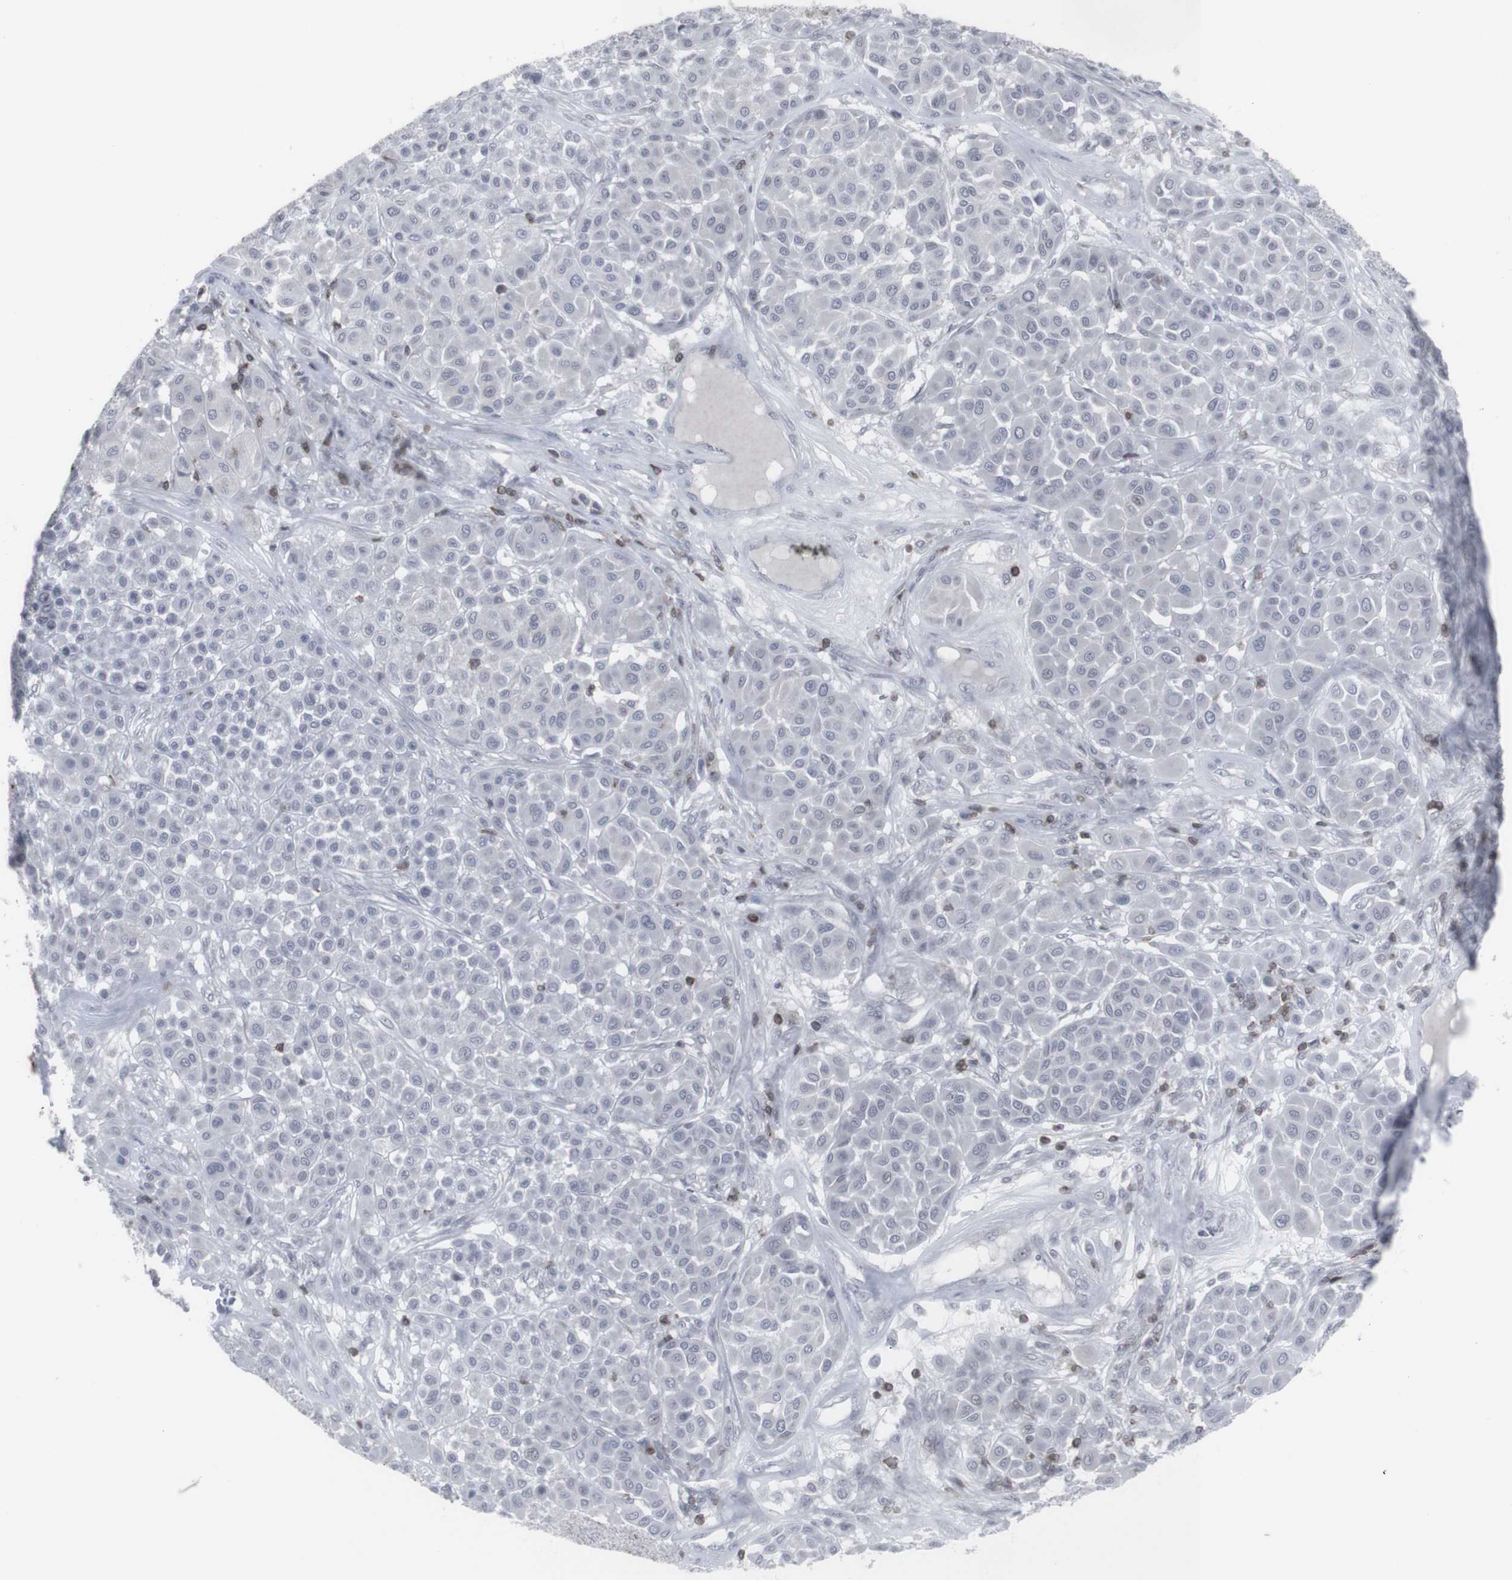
{"staining": {"intensity": "negative", "quantity": "none", "location": "none"}, "tissue": "melanoma", "cell_type": "Tumor cells", "image_type": "cancer", "snomed": [{"axis": "morphology", "description": "Malignant melanoma, Metastatic site"}, {"axis": "topography", "description": "Soft tissue"}], "caption": "A micrograph of malignant melanoma (metastatic site) stained for a protein reveals no brown staining in tumor cells.", "gene": "APOBEC2", "patient": {"sex": "male", "age": 41}}